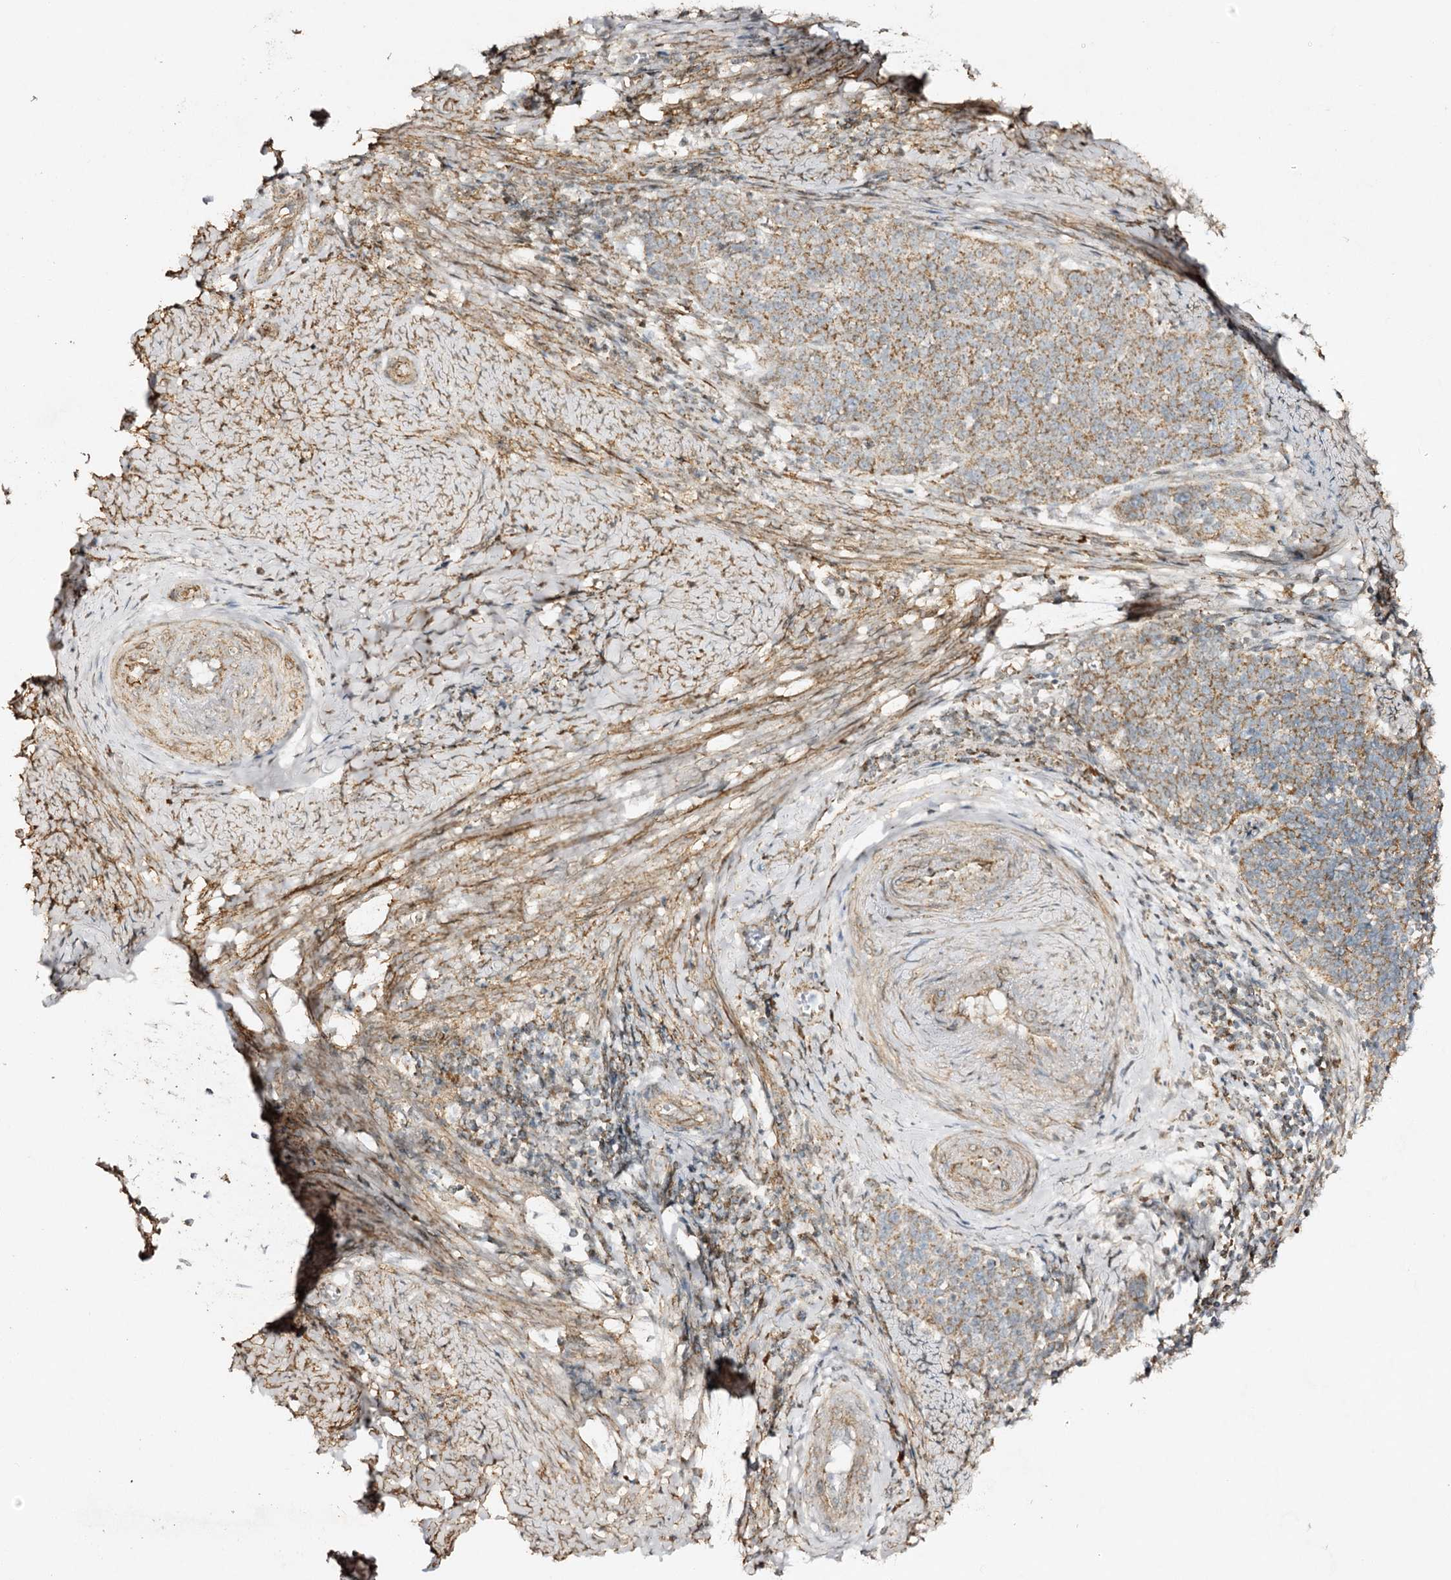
{"staining": {"intensity": "moderate", "quantity": ">75%", "location": "cytoplasmic/membranous"}, "tissue": "cervical cancer", "cell_type": "Tumor cells", "image_type": "cancer", "snomed": [{"axis": "morphology", "description": "Squamous cell carcinoma, NOS"}, {"axis": "topography", "description": "Cervix"}], "caption": "Human cervical cancer stained with a protein marker exhibits moderate staining in tumor cells.", "gene": "CBR4", "patient": {"sex": "female", "age": 39}}